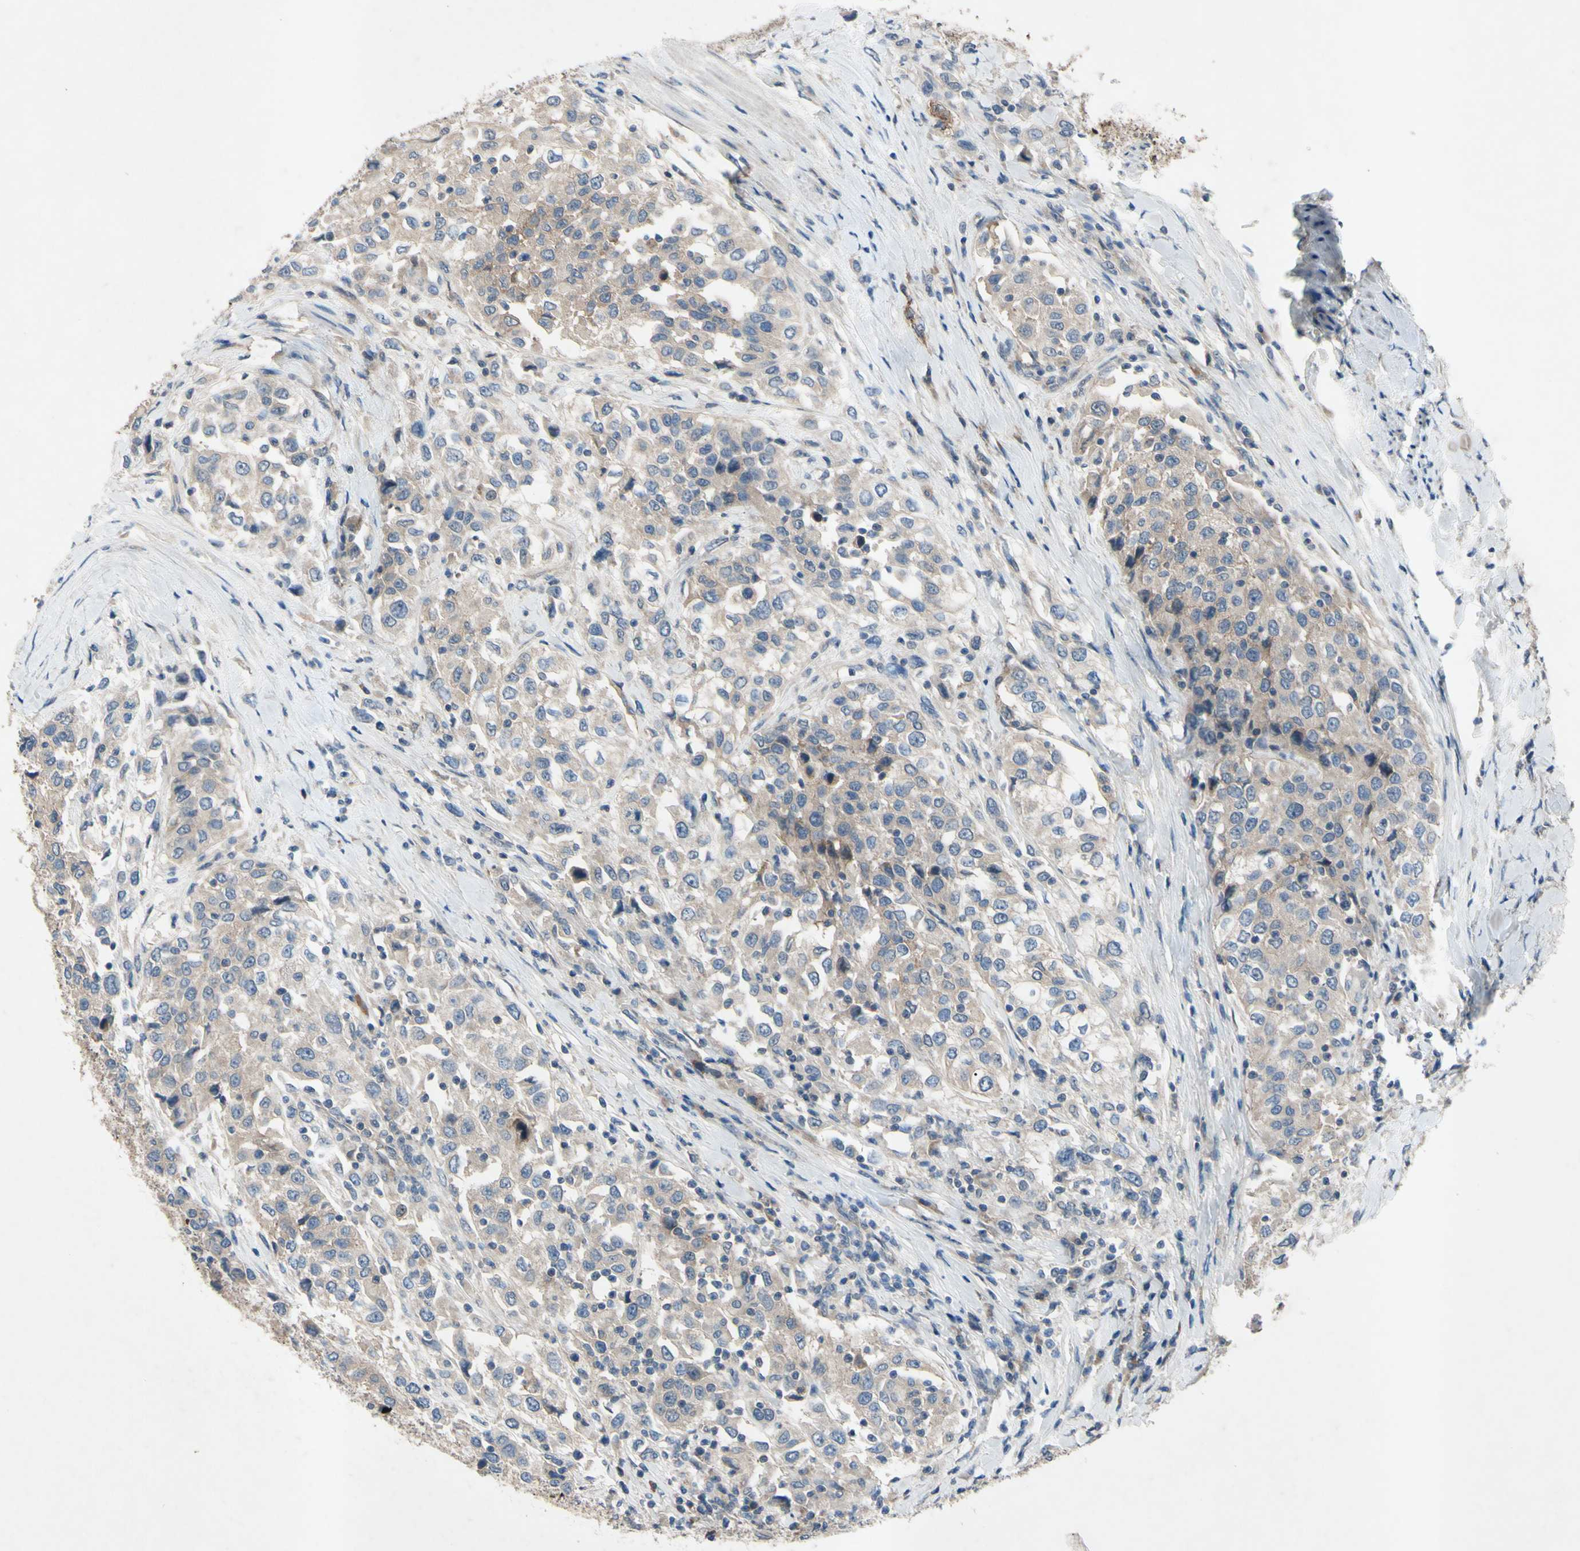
{"staining": {"intensity": "weak", "quantity": ">75%", "location": "cytoplasmic/membranous"}, "tissue": "urothelial cancer", "cell_type": "Tumor cells", "image_type": "cancer", "snomed": [{"axis": "morphology", "description": "Urothelial carcinoma, High grade"}, {"axis": "topography", "description": "Urinary bladder"}], "caption": "Immunohistochemical staining of human urothelial carcinoma (high-grade) reveals low levels of weak cytoplasmic/membranous protein expression in approximately >75% of tumor cells.", "gene": "HILPDA", "patient": {"sex": "female", "age": 80}}